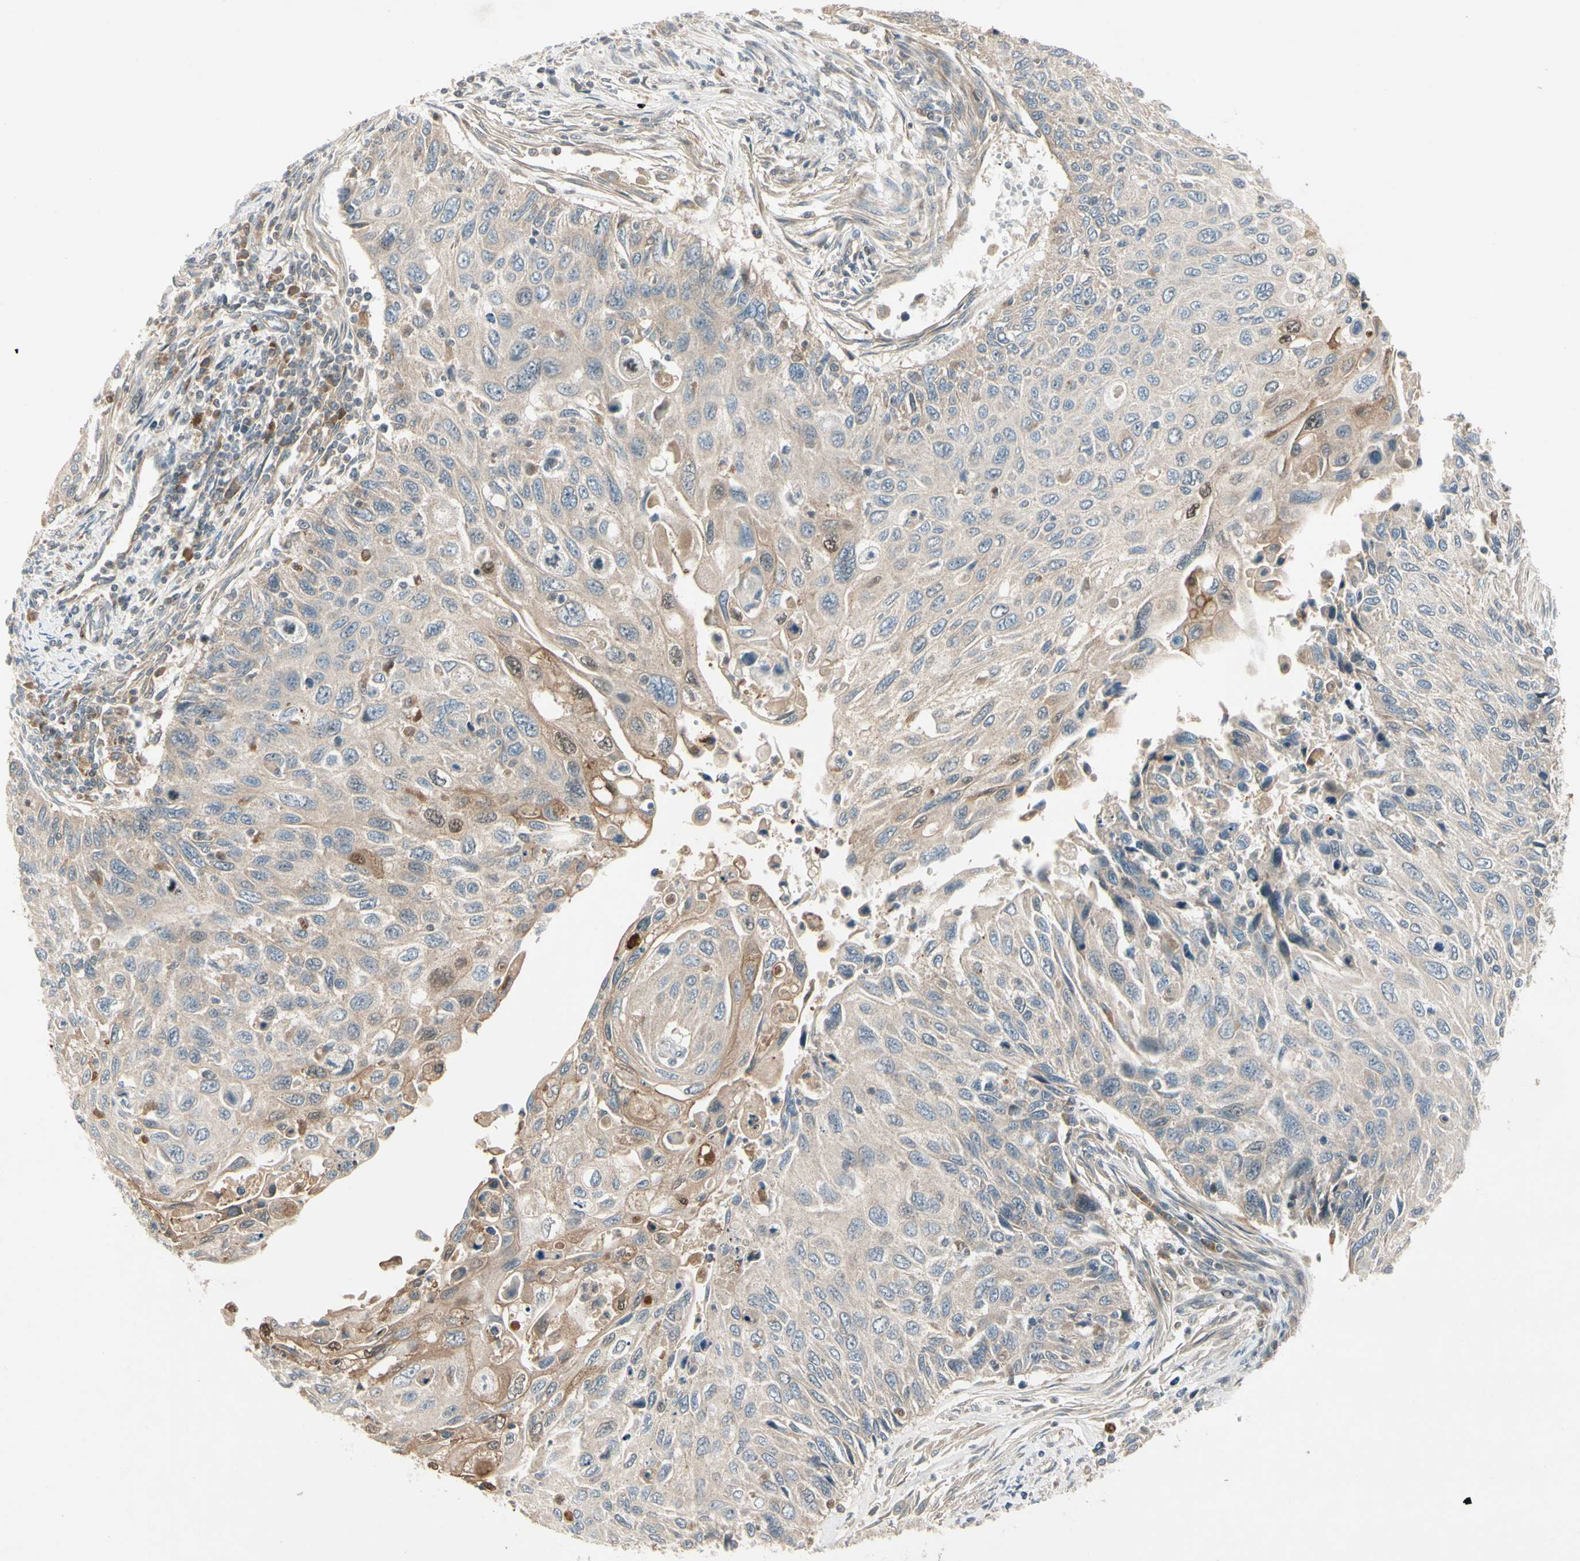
{"staining": {"intensity": "weak", "quantity": ">75%", "location": "cytoplasmic/membranous"}, "tissue": "cervical cancer", "cell_type": "Tumor cells", "image_type": "cancer", "snomed": [{"axis": "morphology", "description": "Squamous cell carcinoma, NOS"}, {"axis": "topography", "description": "Cervix"}], "caption": "Cervical cancer stained with immunohistochemistry (IHC) shows weak cytoplasmic/membranous staining in about >75% of tumor cells.", "gene": "ICAM5", "patient": {"sex": "female", "age": 70}}